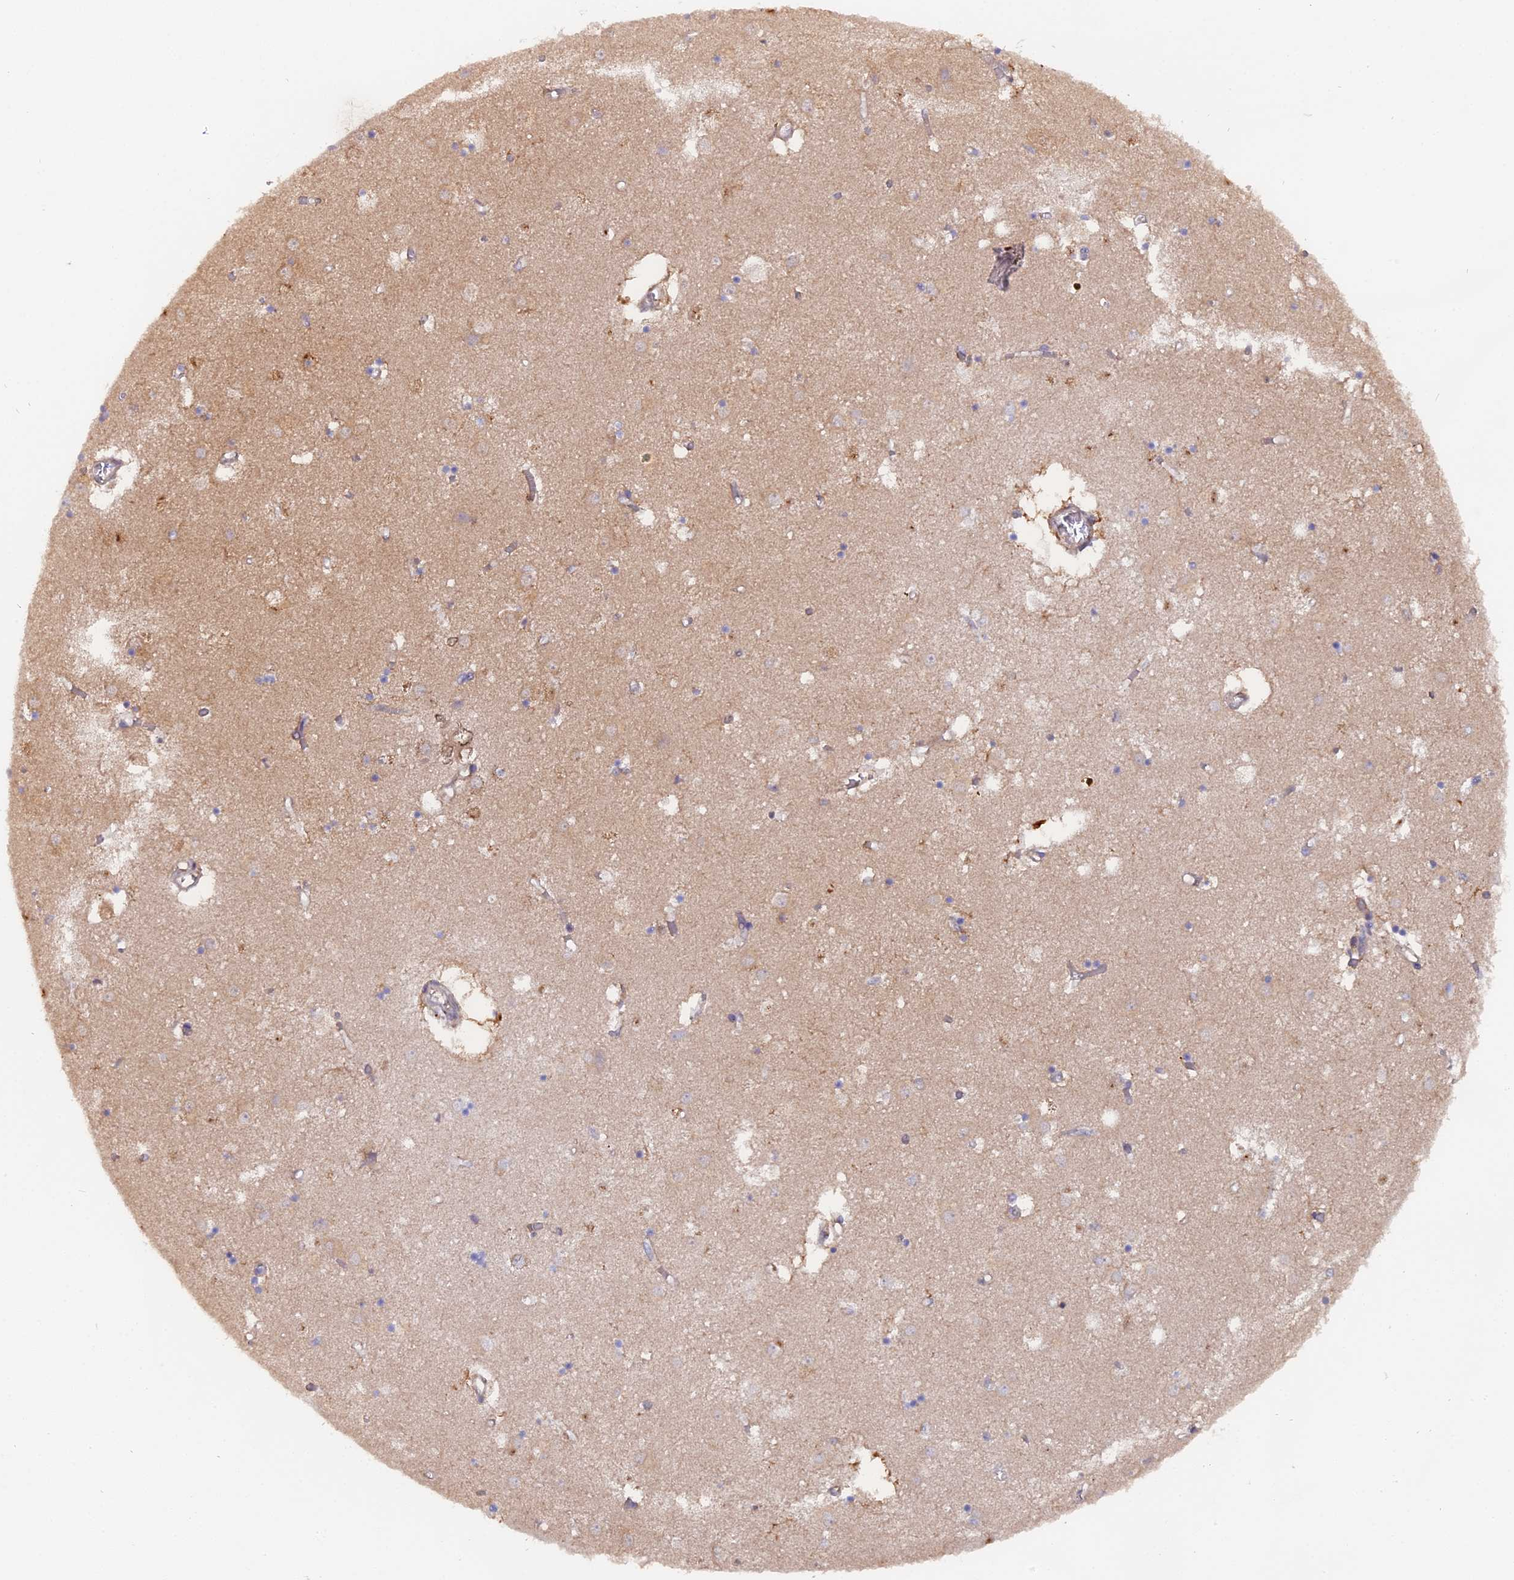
{"staining": {"intensity": "negative", "quantity": "none", "location": "none"}, "tissue": "caudate", "cell_type": "Glial cells", "image_type": "normal", "snomed": [{"axis": "morphology", "description": "Normal tissue, NOS"}, {"axis": "topography", "description": "Lateral ventricle wall"}], "caption": "Micrograph shows no protein positivity in glial cells of normal caudate.", "gene": "FAM118B", "patient": {"sex": "male", "age": 70}}